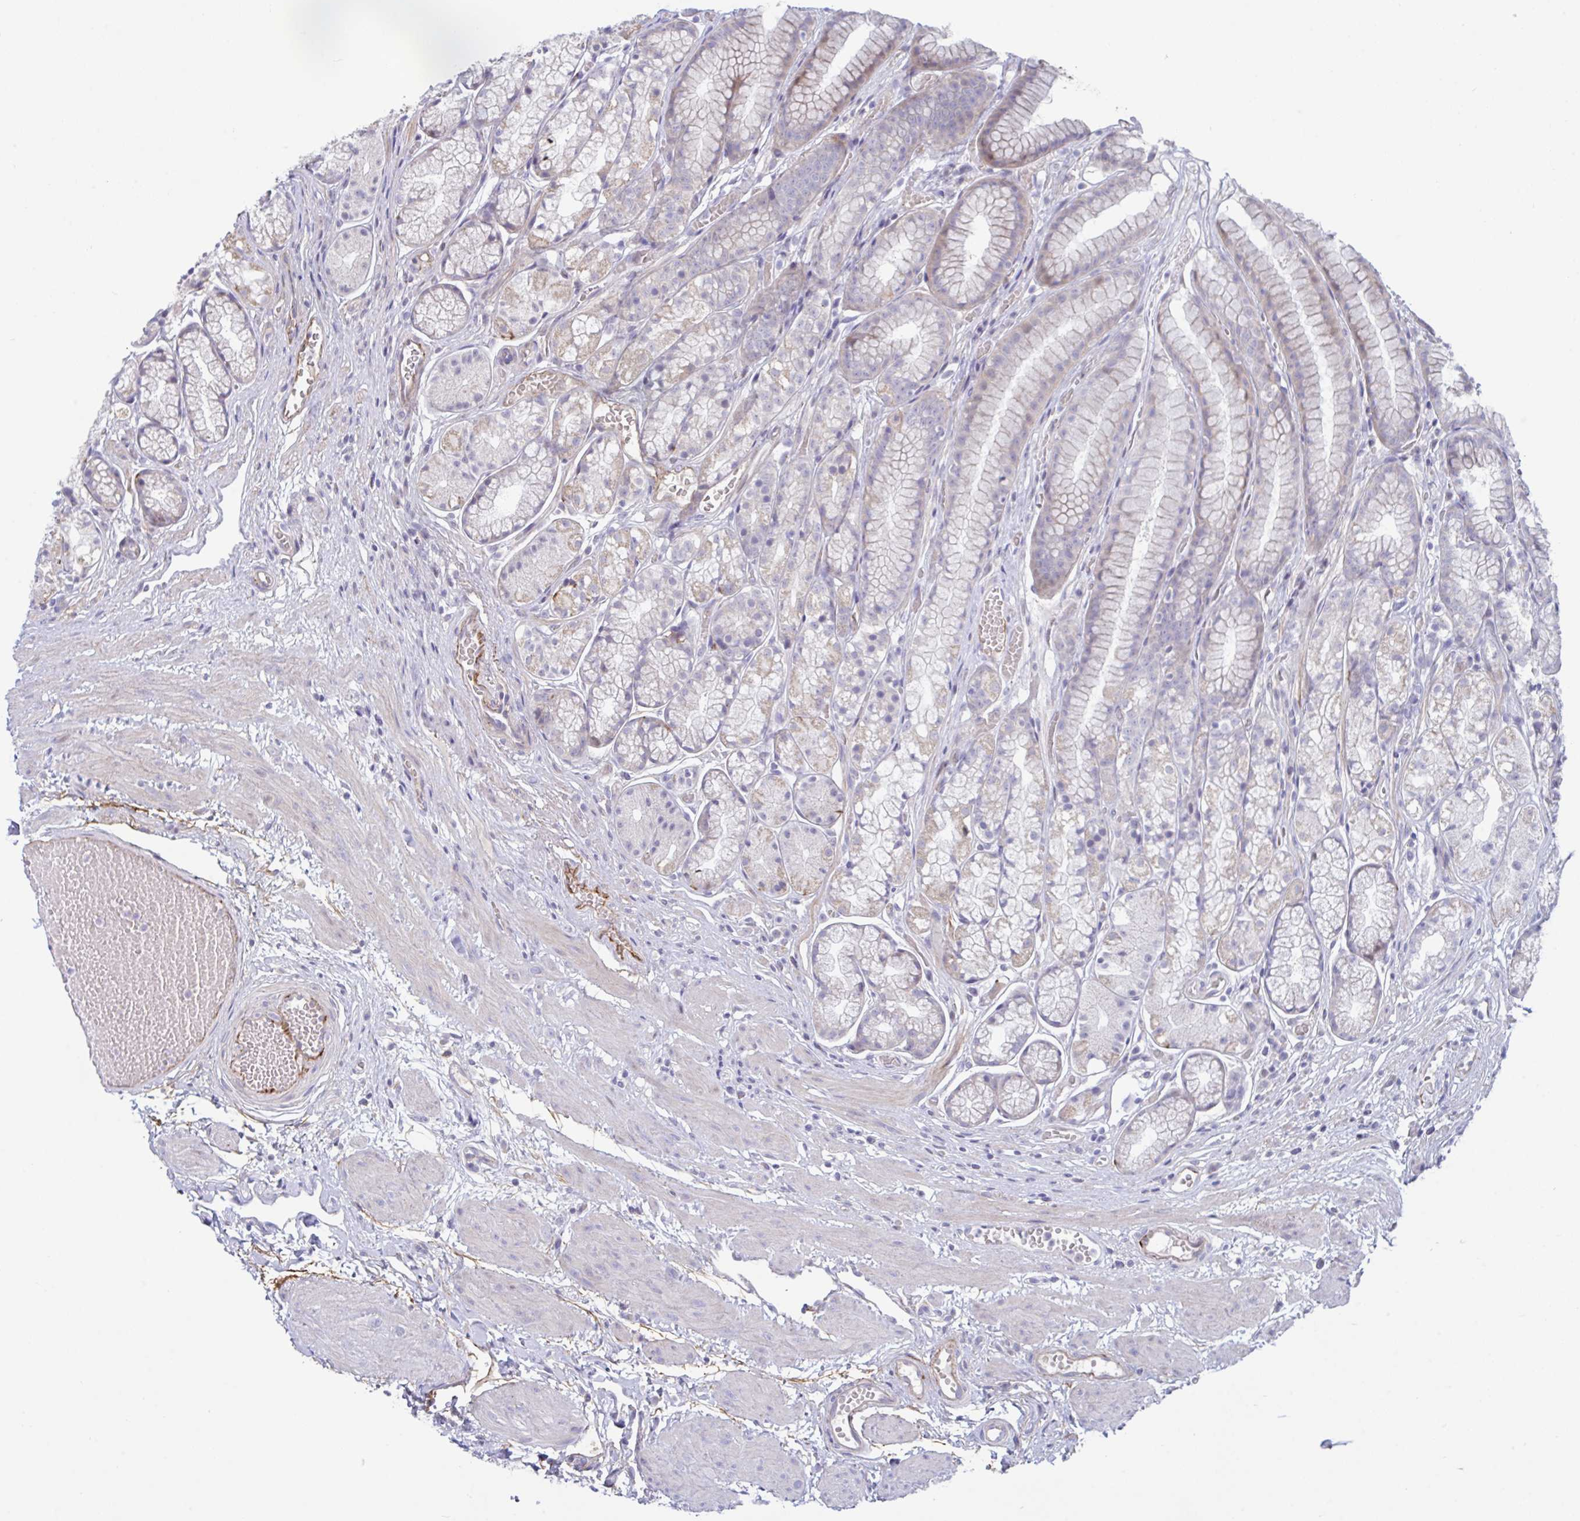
{"staining": {"intensity": "weak", "quantity": "<25%", "location": "cytoplasmic/membranous"}, "tissue": "stomach", "cell_type": "Glandular cells", "image_type": "normal", "snomed": [{"axis": "morphology", "description": "Normal tissue, NOS"}, {"axis": "topography", "description": "Smooth muscle"}, {"axis": "topography", "description": "Stomach"}], "caption": "The histopathology image demonstrates no significant expression in glandular cells of stomach.", "gene": "IL37", "patient": {"sex": "male", "age": 70}}